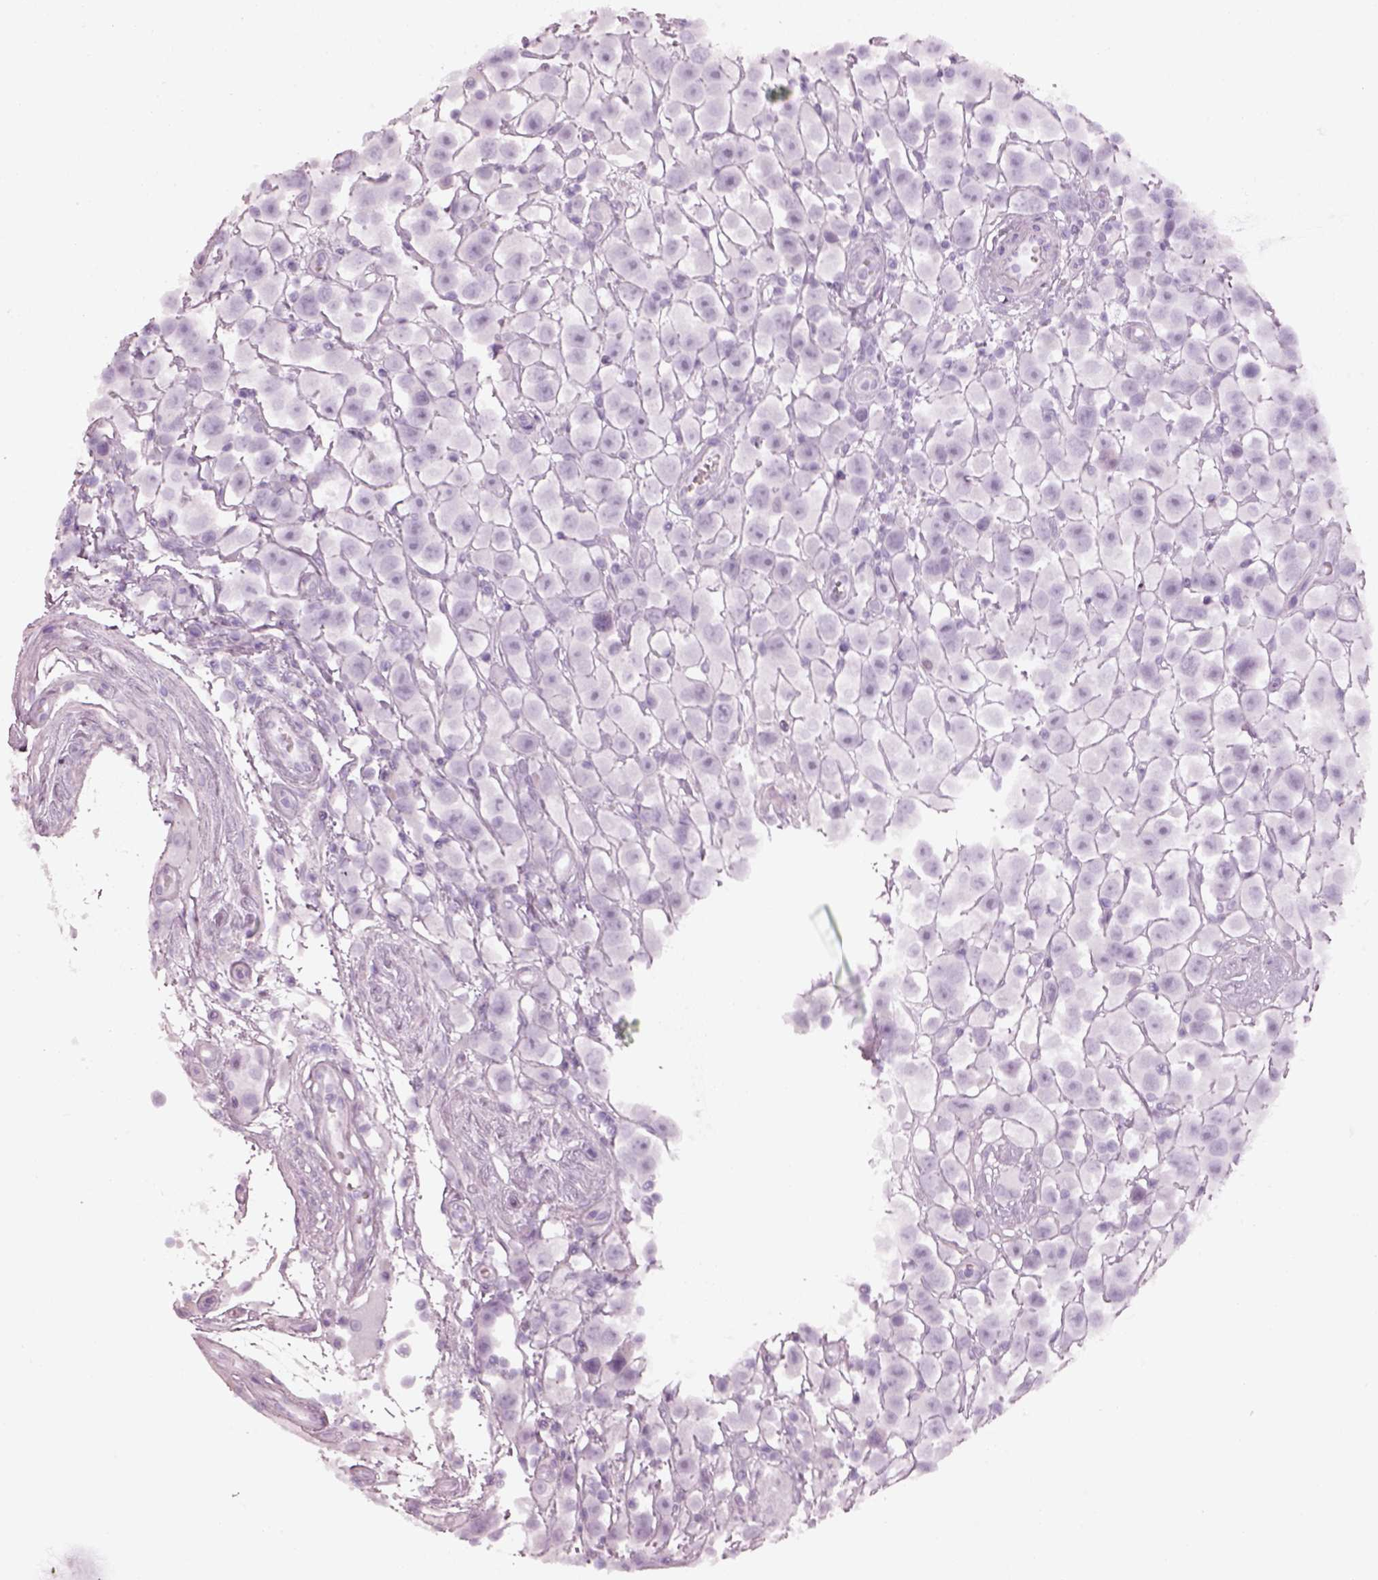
{"staining": {"intensity": "negative", "quantity": "none", "location": "none"}, "tissue": "testis cancer", "cell_type": "Tumor cells", "image_type": "cancer", "snomed": [{"axis": "morphology", "description": "Seminoma, NOS"}, {"axis": "topography", "description": "Testis"}], "caption": "Immunohistochemical staining of seminoma (testis) exhibits no significant staining in tumor cells.", "gene": "SPATA6L", "patient": {"sex": "male", "age": 45}}